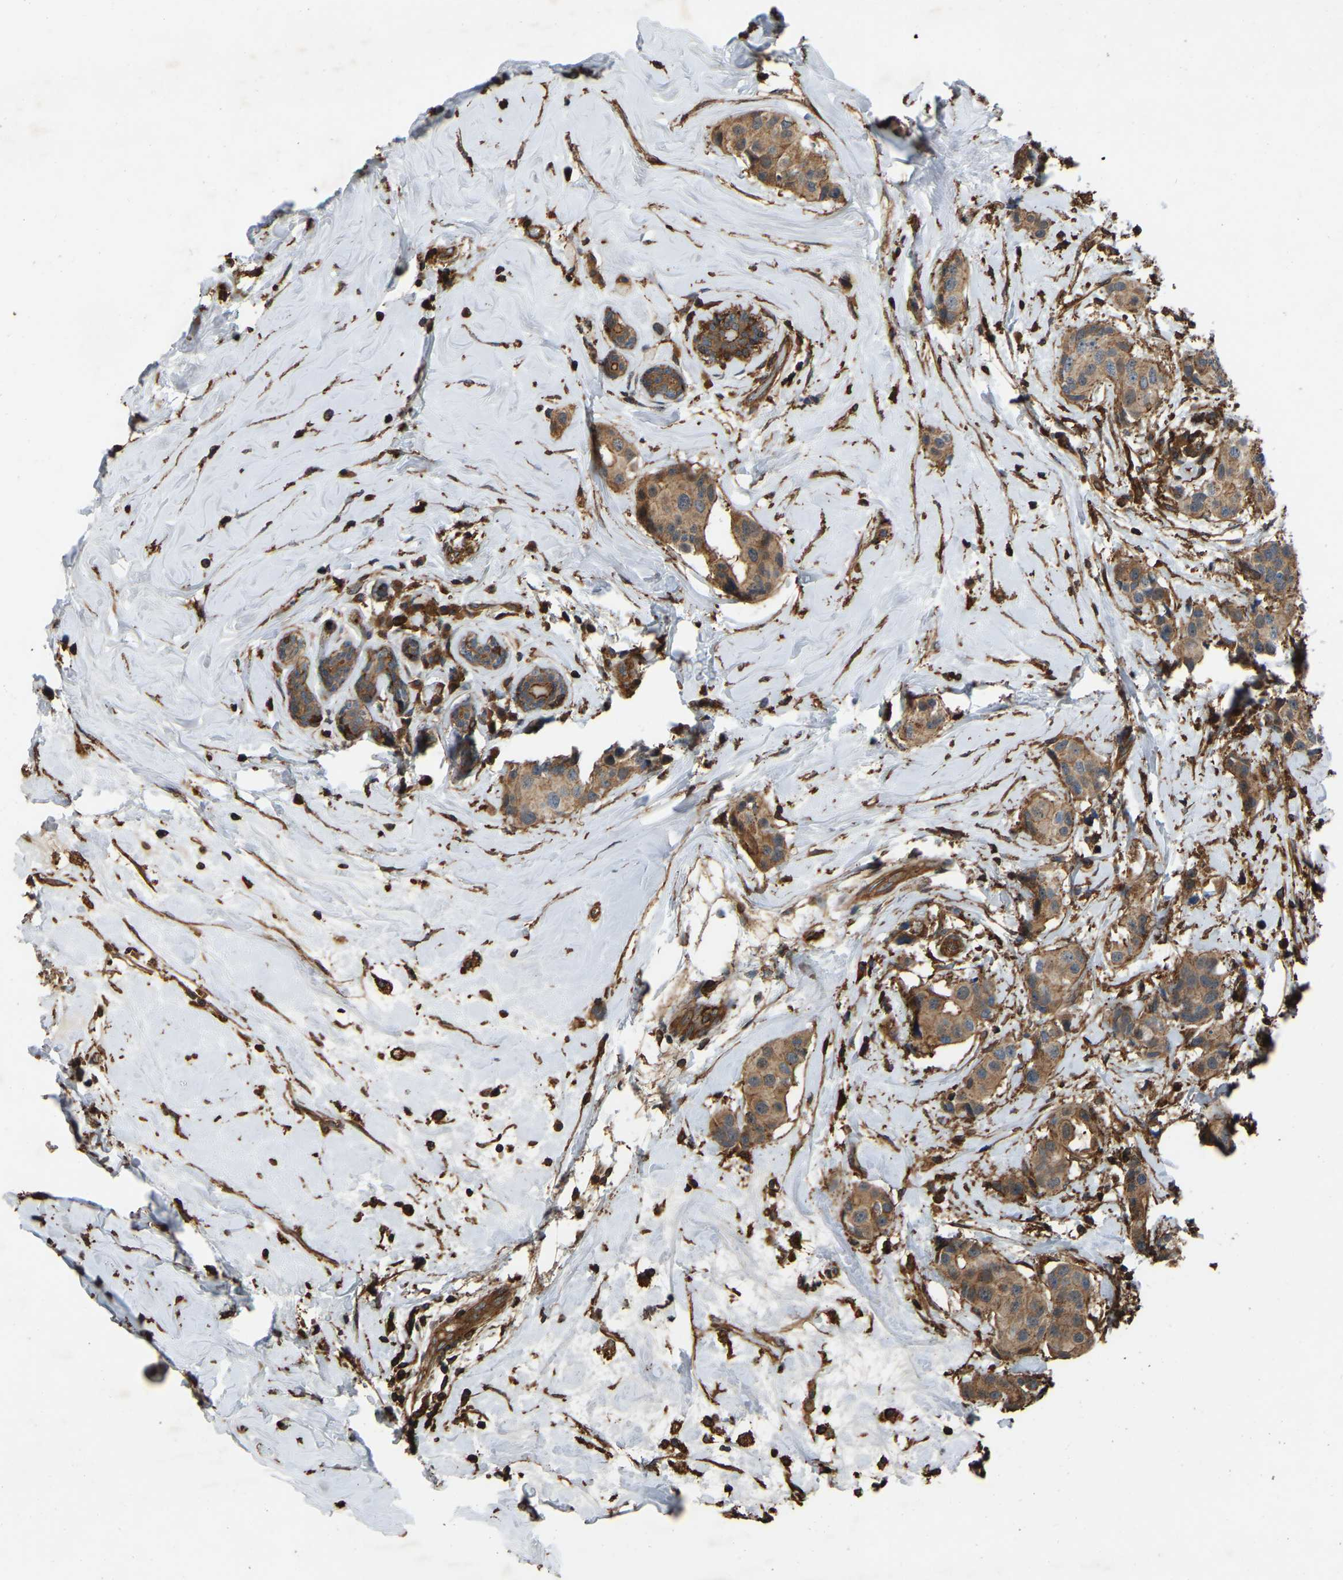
{"staining": {"intensity": "moderate", "quantity": ">75%", "location": "cytoplasmic/membranous"}, "tissue": "breast cancer", "cell_type": "Tumor cells", "image_type": "cancer", "snomed": [{"axis": "morphology", "description": "Normal tissue, NOS"}, {"axis": "morphology", "description": "Duct carcinoma"}, {"axis": "topography", "description": "Breast"}], "caption": "Human breast cancer stained with a brown dye reveals moderate cytoplasmic/membranous positive expression in about >75% of tumor cells.", "gene": "SAMD9L", "patient": {"sex": "female", "age": 39}}